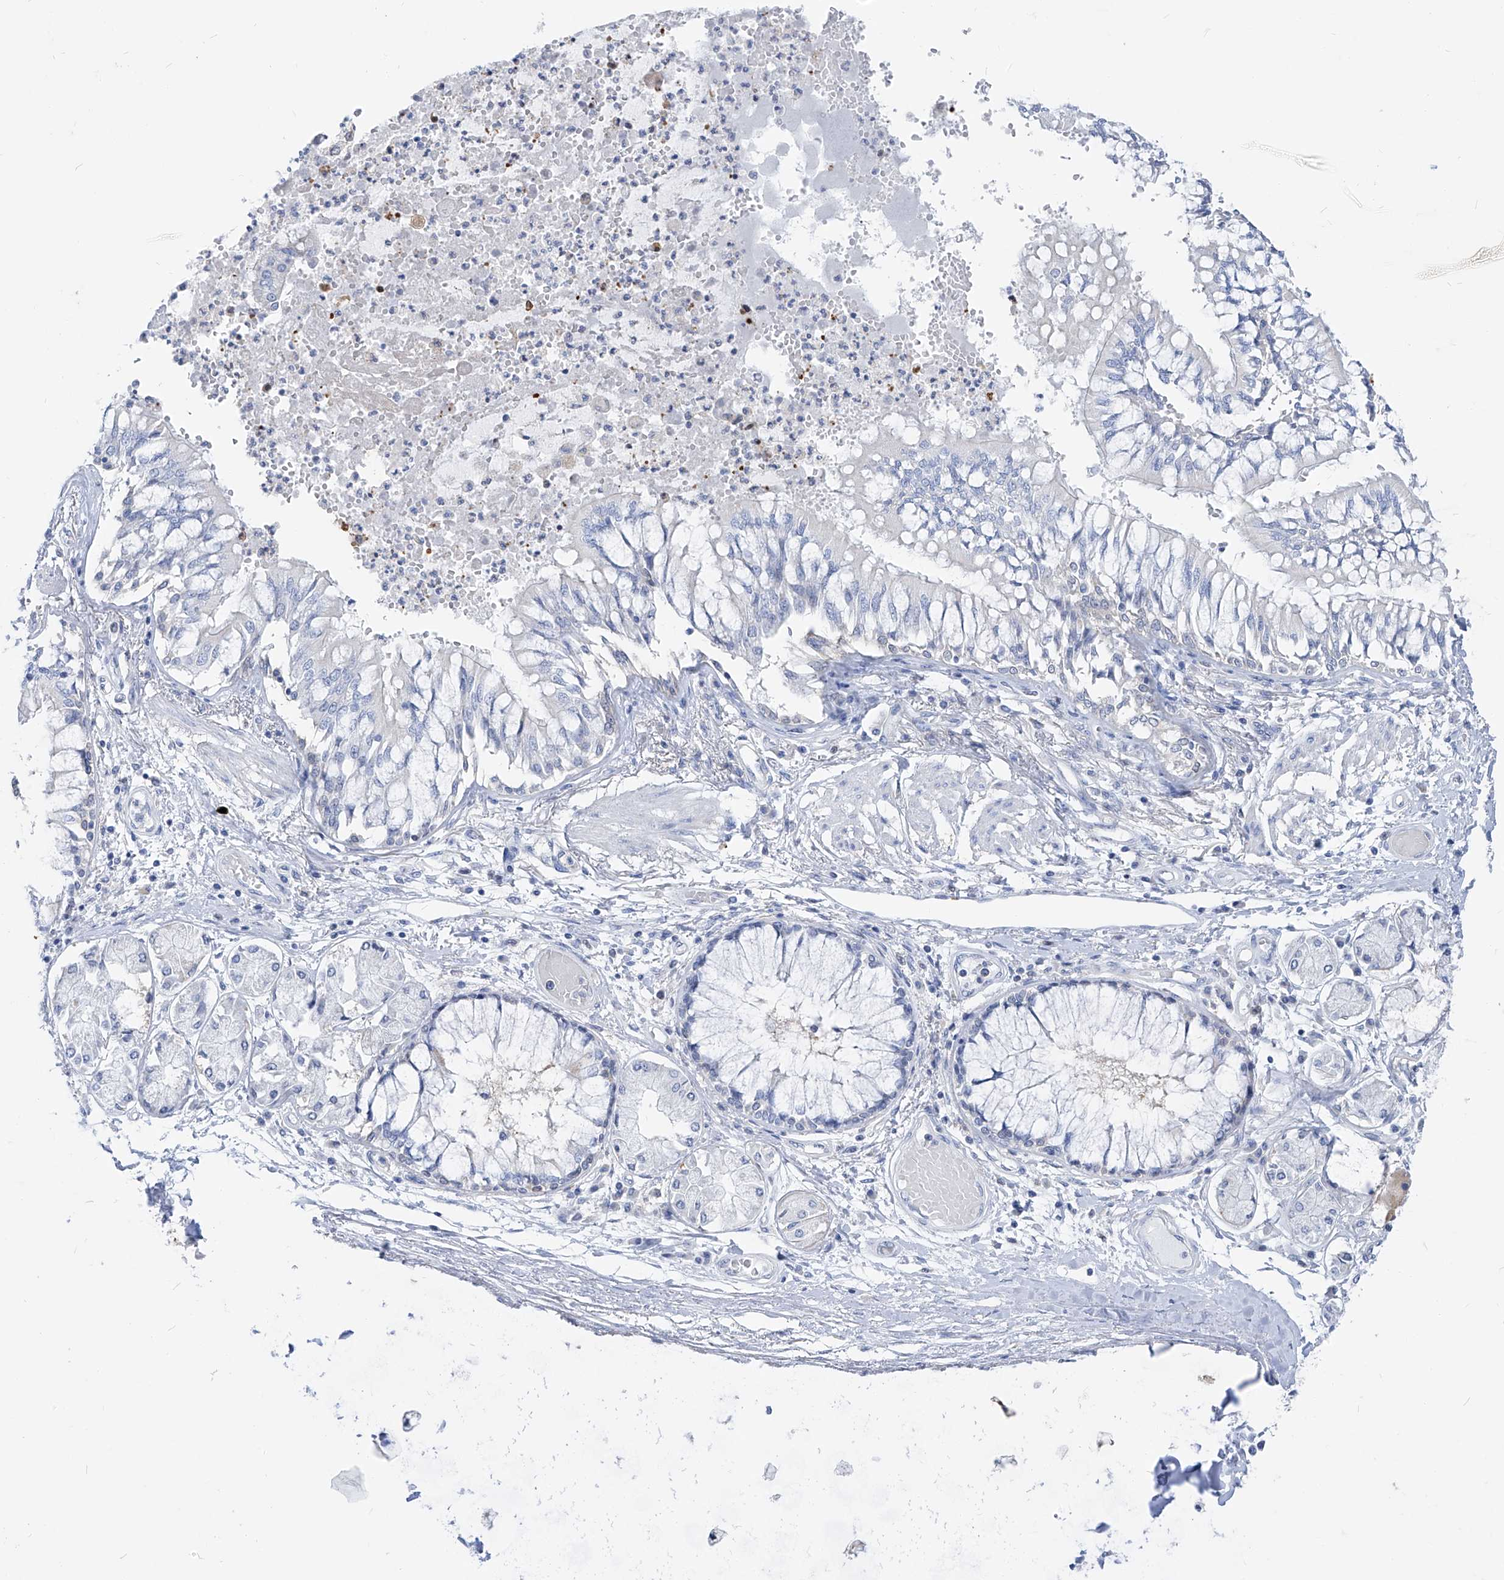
{"staining": {"intensity": "negative", "quantity": "none", "location": "none"}, "tissue": "bronchus", "cell_type": "Respiratory epithelial cells", "image_type": "normal", "snomed": [{"axis": "morphology", "description": "Normal tissue, NOS"}, {"axis": "topography", "description": "Cartilage tissue"}, {"axis": "topography", "description": "Bronchus"}, {"axis": "topography", "description": "Lung"}], "caption": "The image displays no significant positivity in respiratory epithelial cells of bronchus.", "gene": "UFL1", "patient": {"sex": "female", "age": 49}}